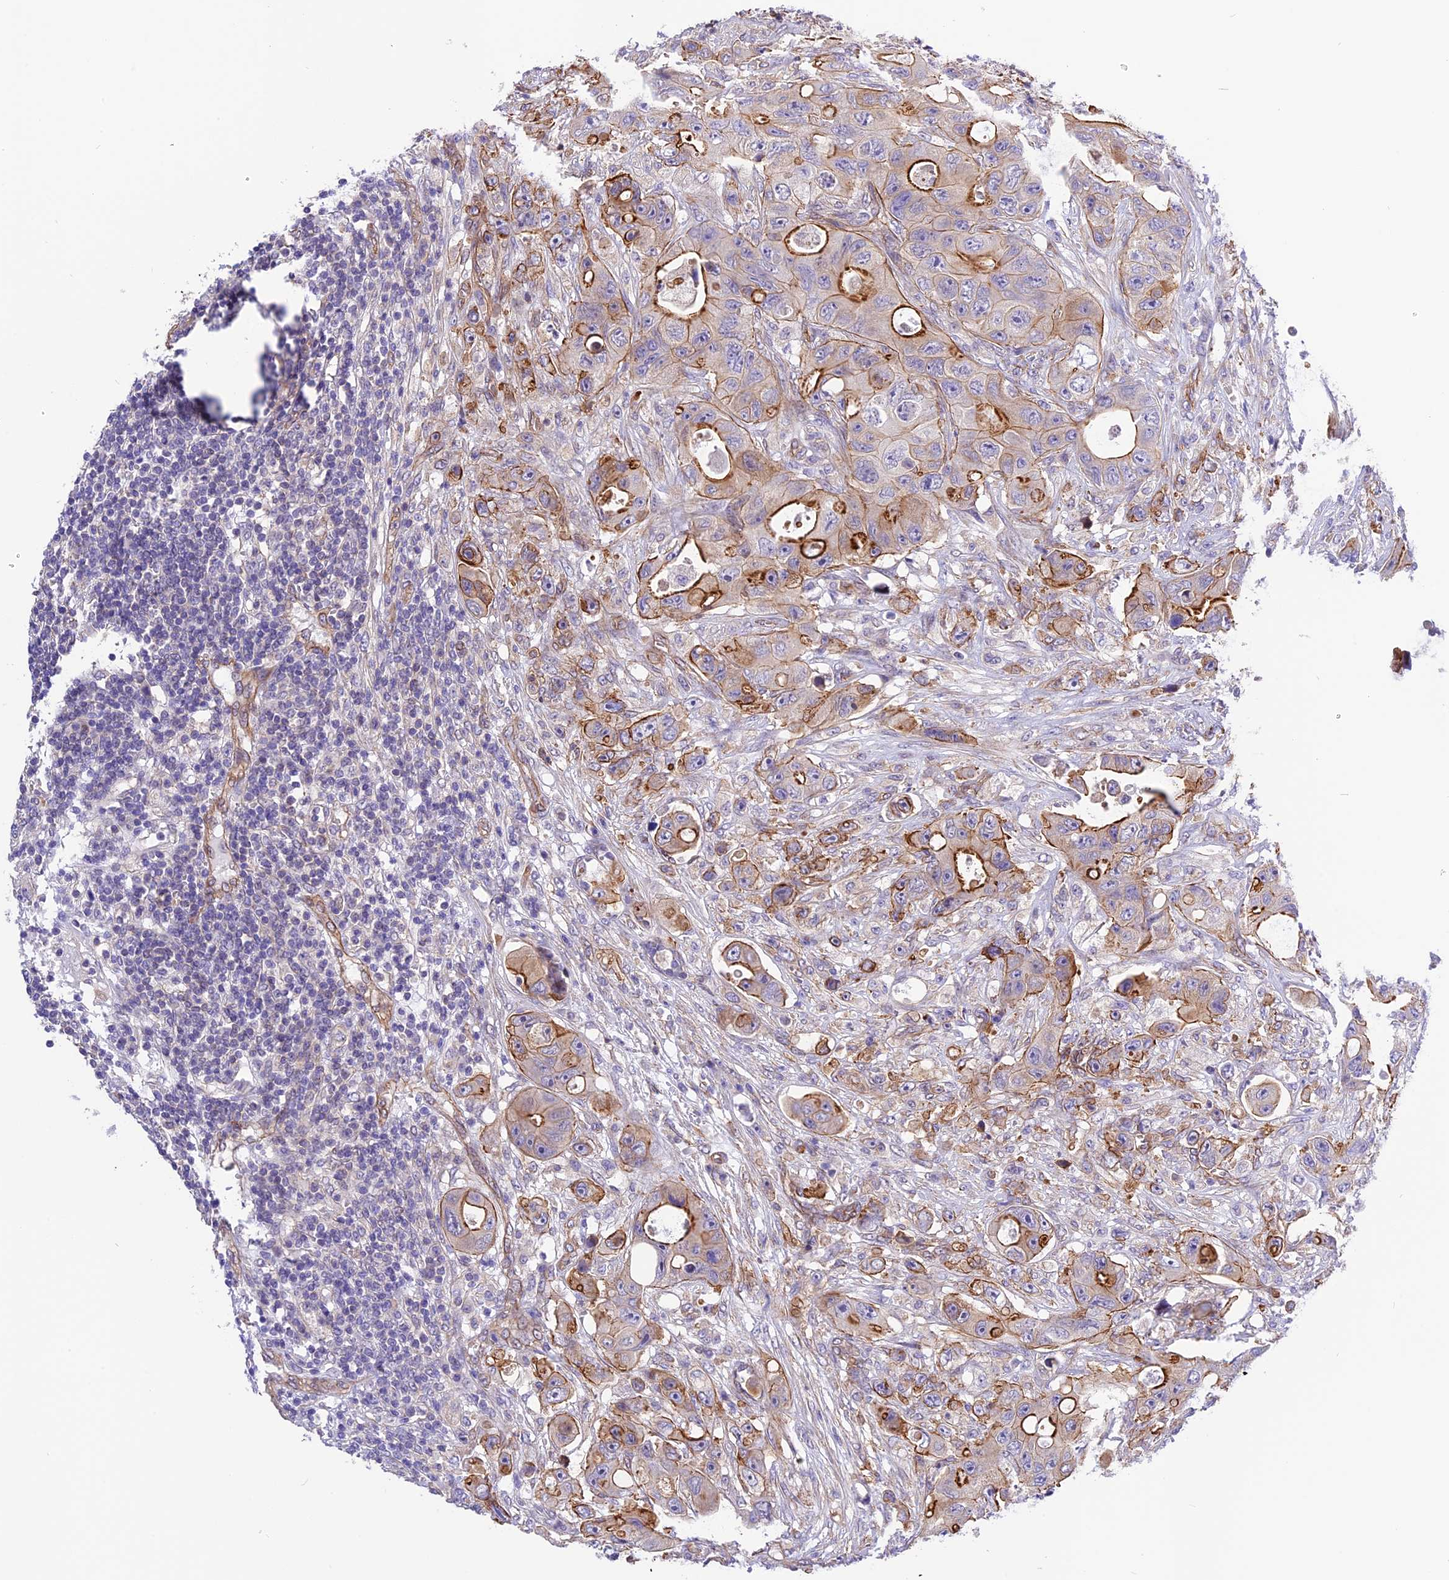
{"staining": {"intensity": "moderate", "quantity": "25%-75%", "location": "cytoplasmic/membranous"}, "tissue": "colorectal cancer", "cell_type": "Tumor cells", "image_type": "cancer", "snomed": [{"axis": "morphology", "description": "Adenocarcinoma, NOS"}, {"axis": "topography", "description": "Colon"}], "caption": "DAB (3,3'-diaminobenzidine) immunohistochemical staining of colorectal adenocarcinoma reveals moderate cytoplasmic/membranous protein staining in about 25%-75% of tumor cells.", "gene": "R3HDM4", "patient": {"sex": "female", "age": 46}}